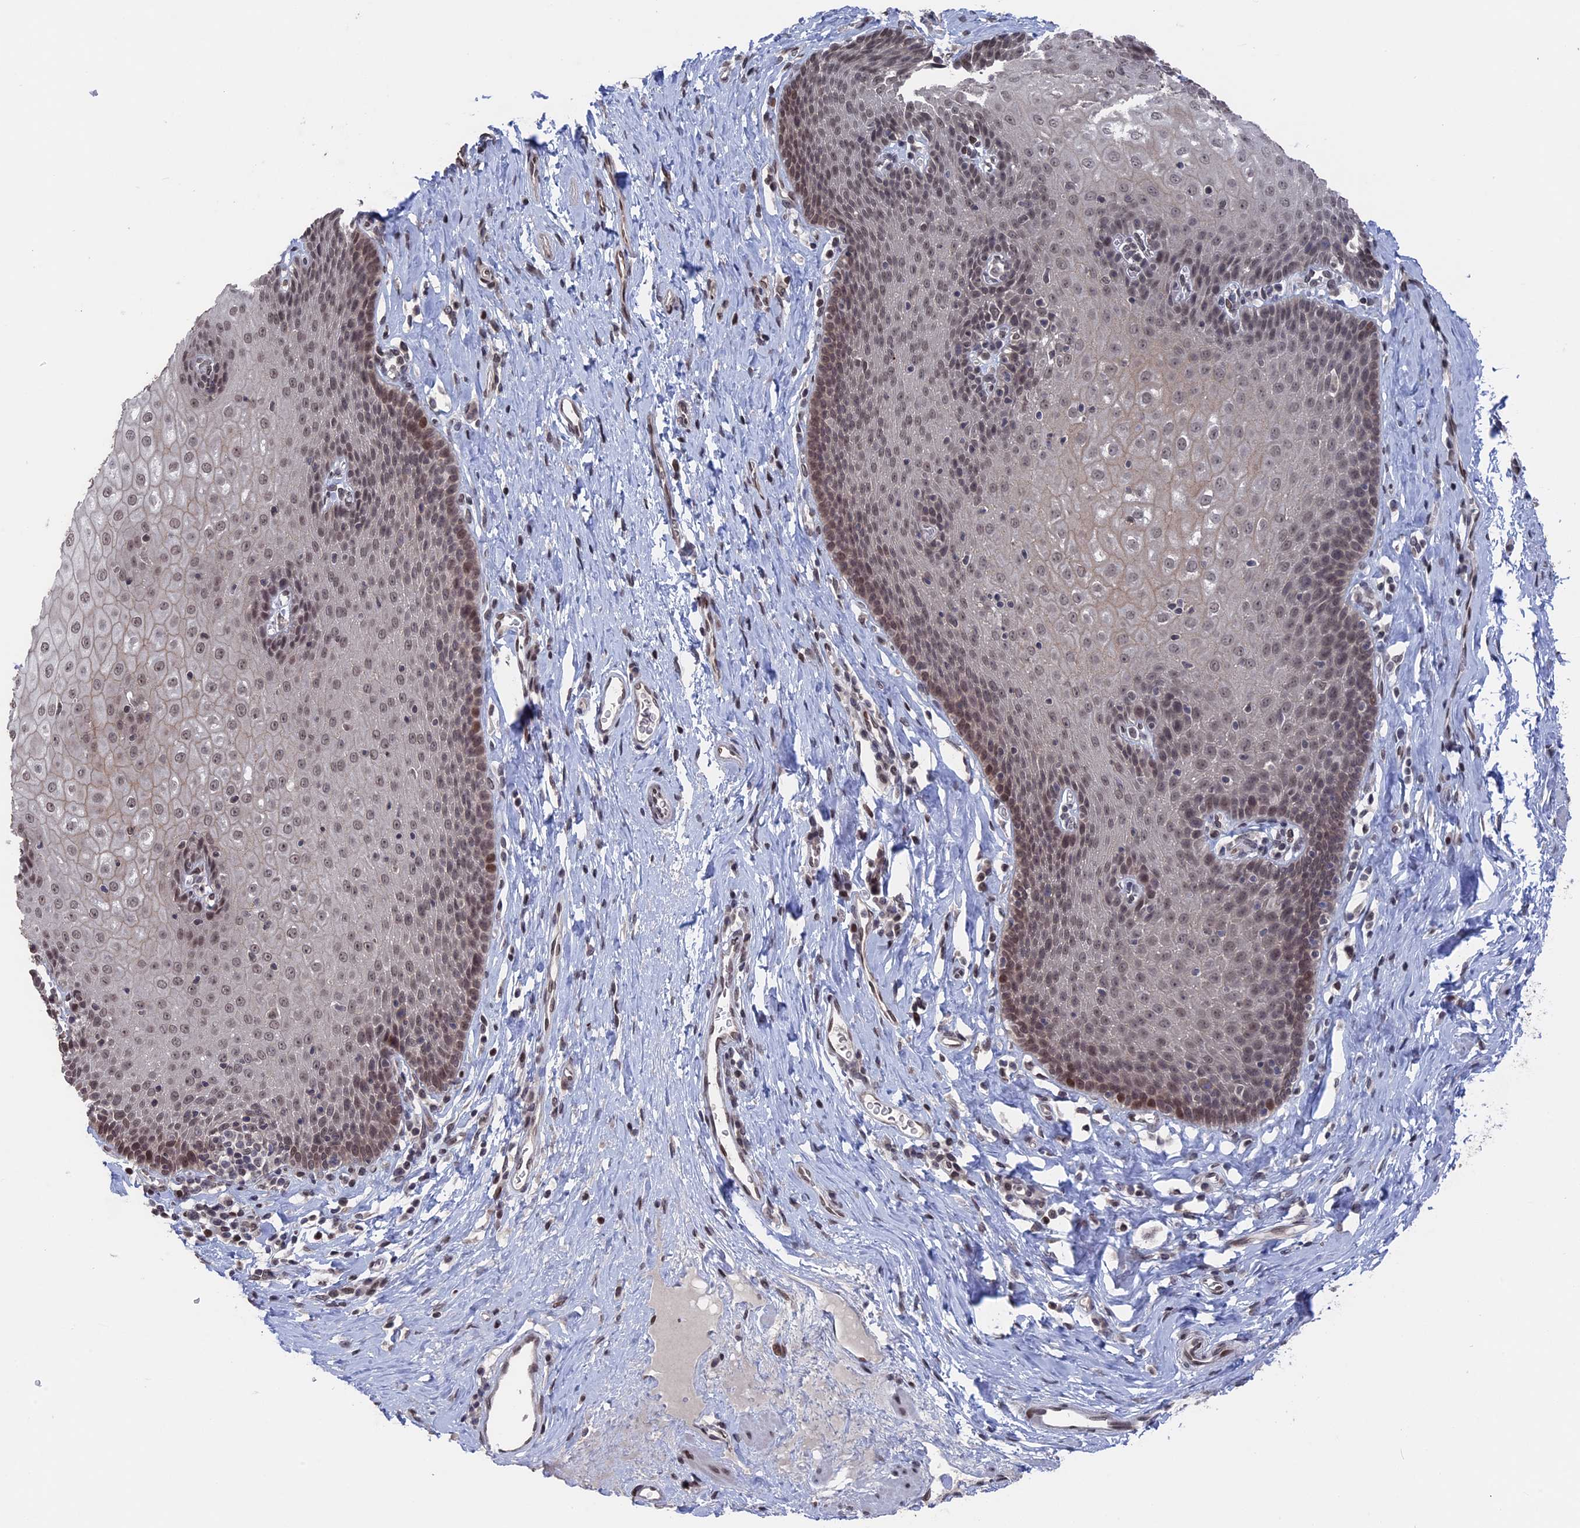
{"staining": {"intensity": "weak", "quantity": ">75%", "location": "cytoplasmic/membranous,nuclear"}, "tissue": "esophagus", "cell_type": "Squamous epithelial cells", "image_type": "normal", "snomed": [{"axis": "morphology", "description": "Normal tissue, NOS"}, {"axis": "topography", "description": "Esophagus"}], "caption": "Immunohistochemical staining of benign esophagus demonstrates low levels of weak cytoplasmic/membranous,nuclear expression in approximately >75% of squamous epithelial cells. (Brightfield microscopy of DAB IHC at high magnification).", "gene": "NR2C2AP", "patient": {"sex": "female", "age": 61}}